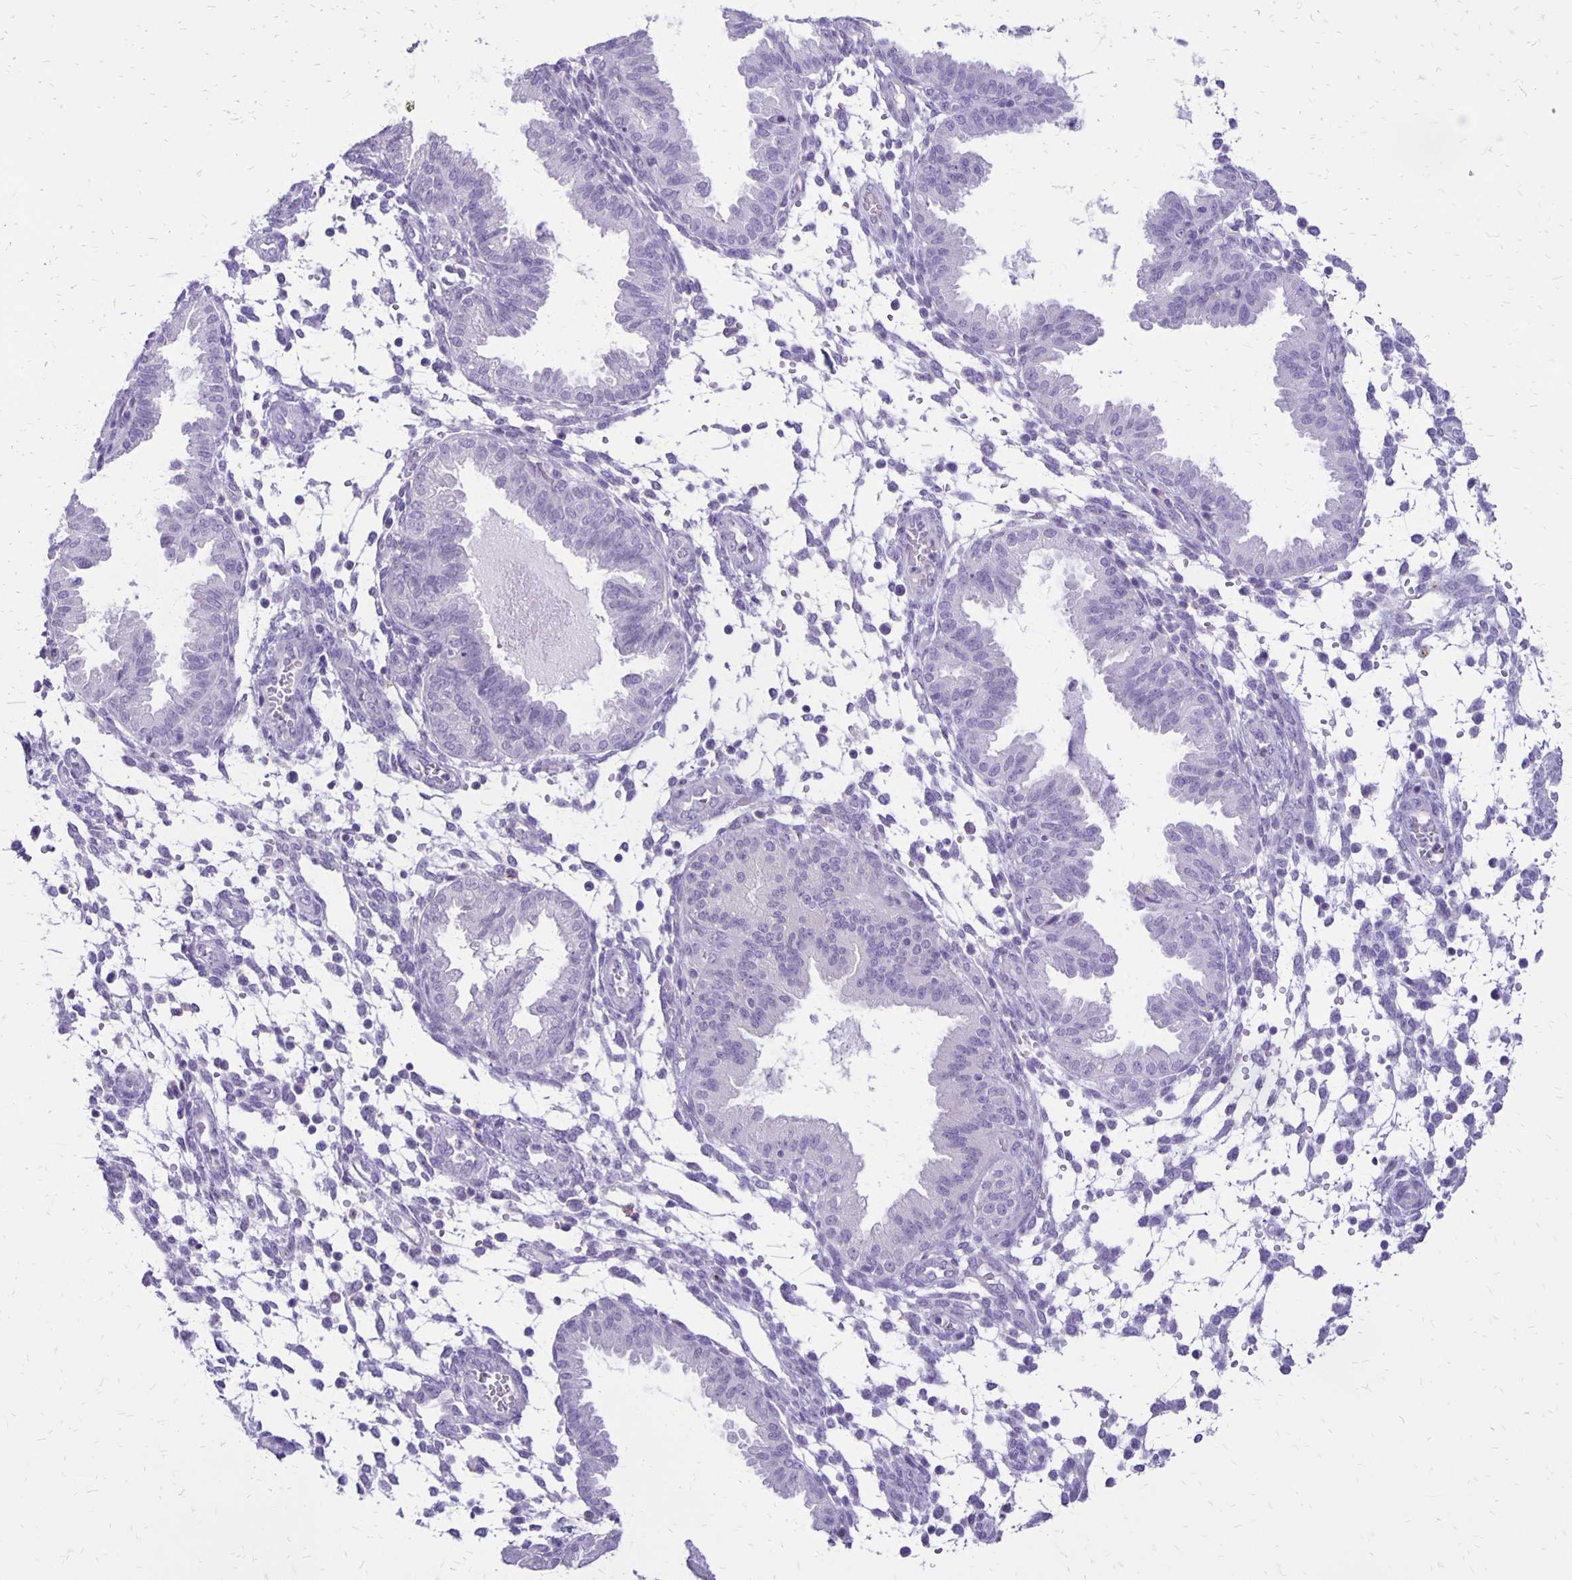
{"staining": {"intensity": "negative", "quantity": "none", "location": "none"}, "tissue": "endometrium", "cell_type": "Cells in endometrial stroma", "image_type": "normal", "snomed": [{"axis": "morphology", "description": "Normal tissue, NOS"}, {"axis": "topography", "description": "Endometrium"}], "caption": "IHC photomicrograph of normal endometrium: human endometrium stained with DAB (3,3'-diaminobenzidine) exhibits no significant protein positivity in cells in endometrial stroma.", "gene": "ANKRD45", "patient": {"sex": "female", "age": 33}}